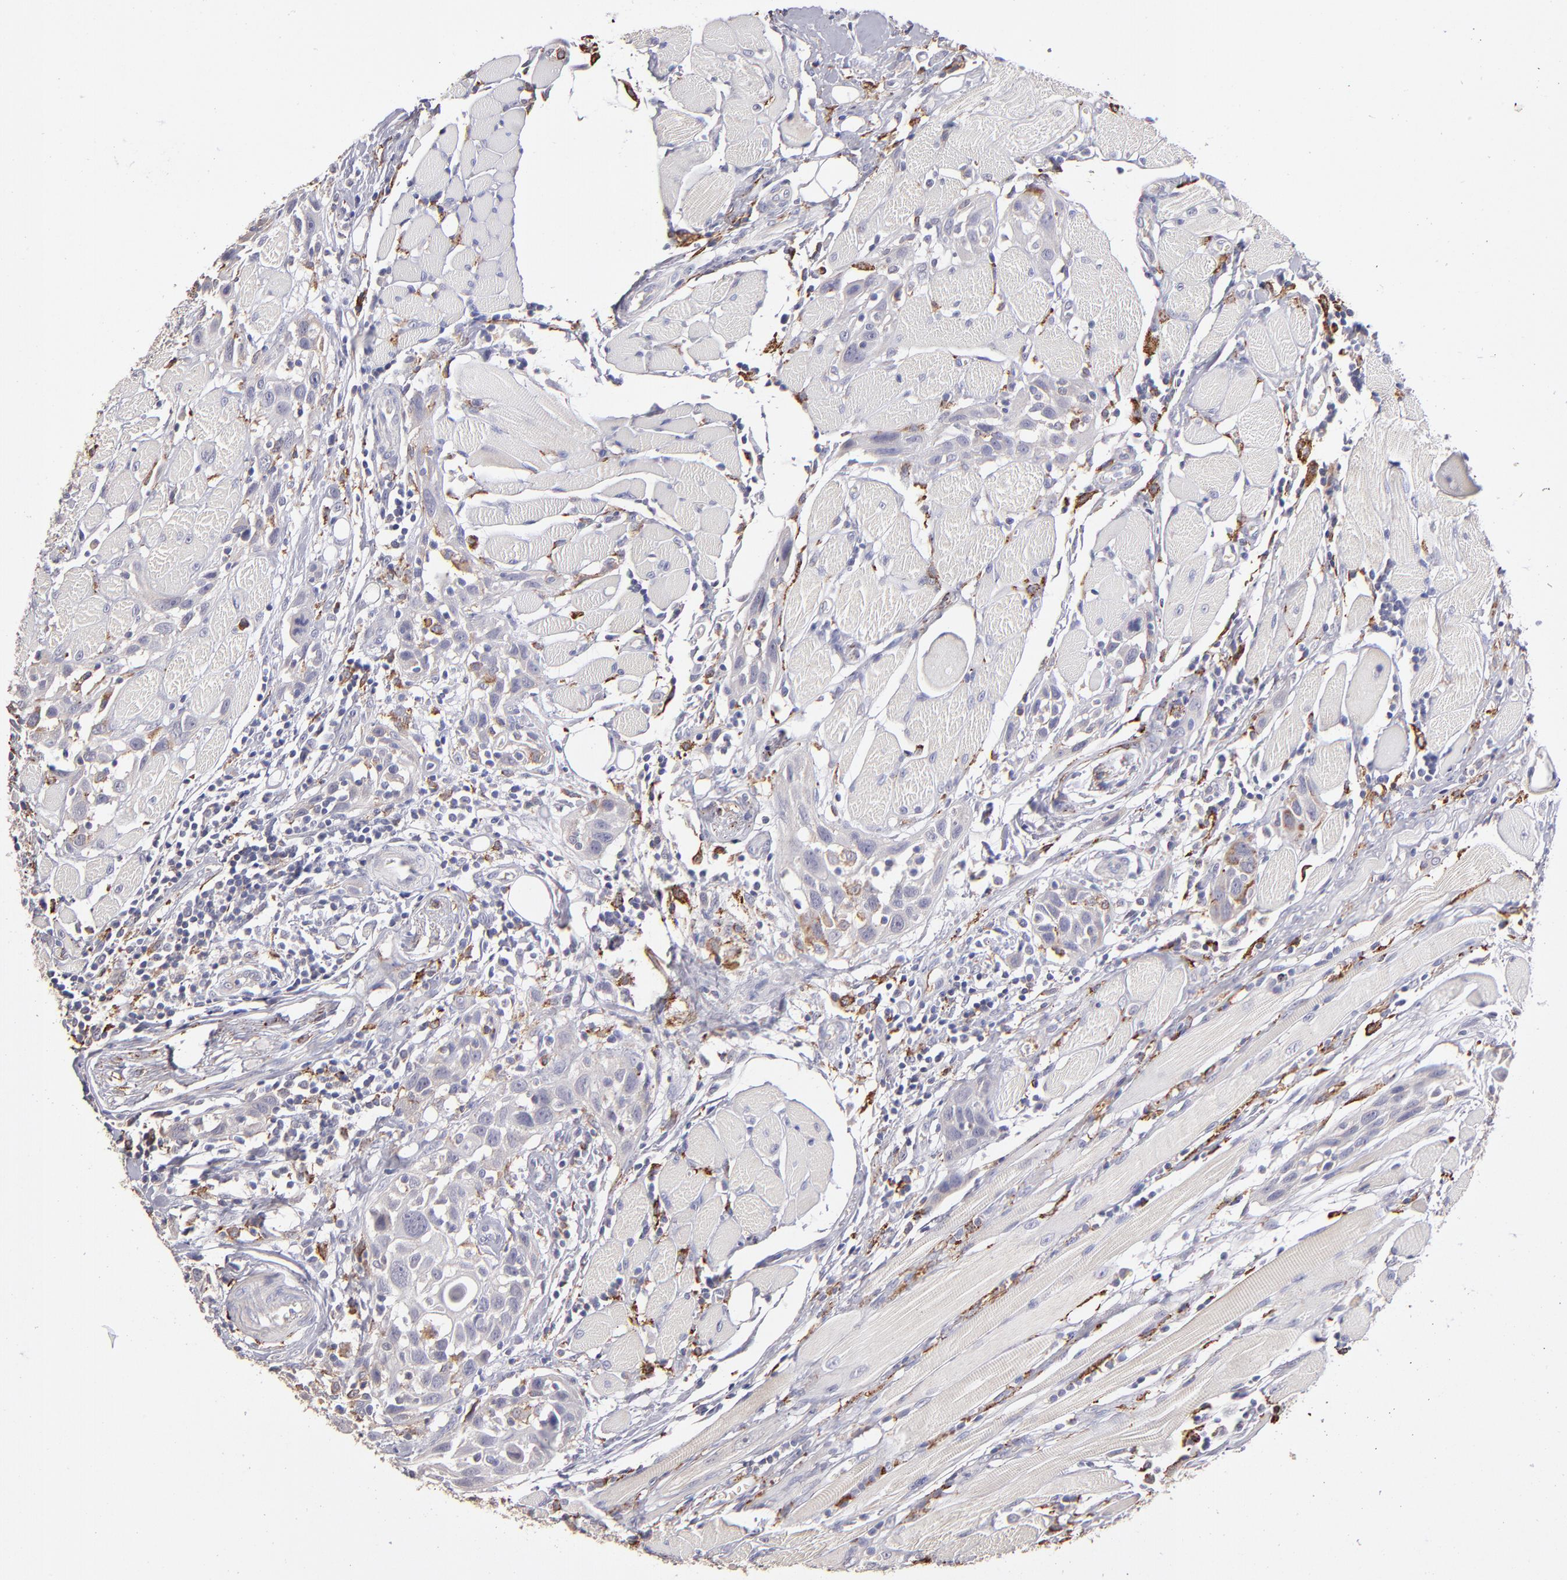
{"staining": {"intensity": "weak", "quantity": "<25%", "location": "cytoplasmic/membranous"}, "tissue": "head and neck cancer", "cell_type": "Tumor cells", "image_type": "cancer", "snomed": [{"axis": "morphology", "description": "Squamous cell carcinoma, NOS"}, {"axis": "topography", "description": "Oral tissue"}, {"axis": "topography", "description": "Head-Neck"}], "caption": "Head and neck cancer (squamous cell carcinoma) was stained to show a protein in brown. There is no significant staining in tumor cells.", "gene": "GLDC", "patient": {"sex": "female", "age": 50}}